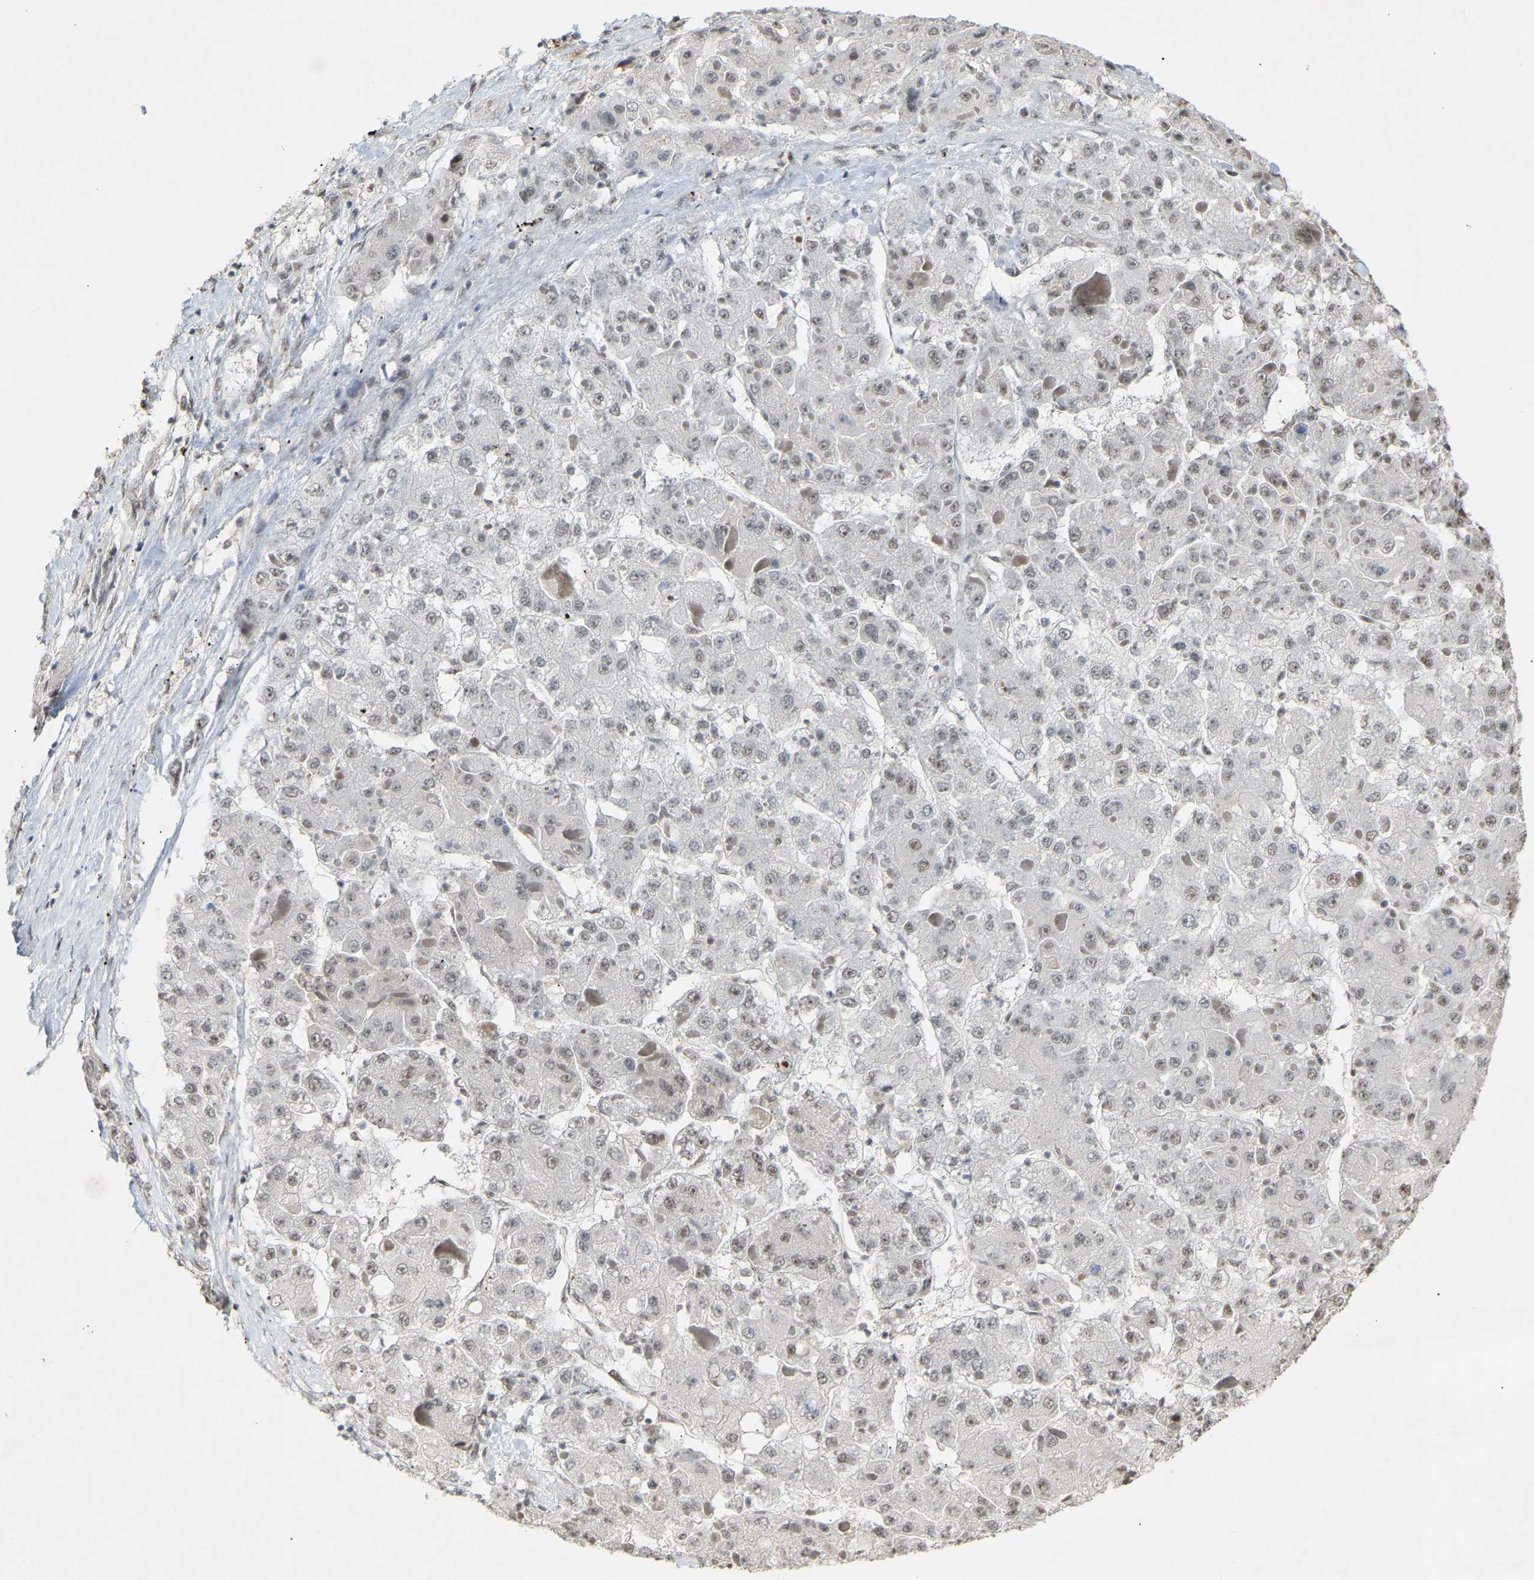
{"staining": {"intensity": "negative", "quantity": "none", "location": "none"}, "tissue": "liver cancer", "cell_type": "Tumor cells", "image_type": "cancer", "snomed": [{"axis": "morphology", "description": "Carcinoma, Hepatocellular, NOS"}, {"axis": "topography", "description": "Liver"}], "caption": "Human liver hepatocellular carcinoma stained for a protein using immunohistochemistry (IHC) shows no positivity in tumor cells.", "gene": "NELFB", "patient": {"sex": "female", "age": 73}}